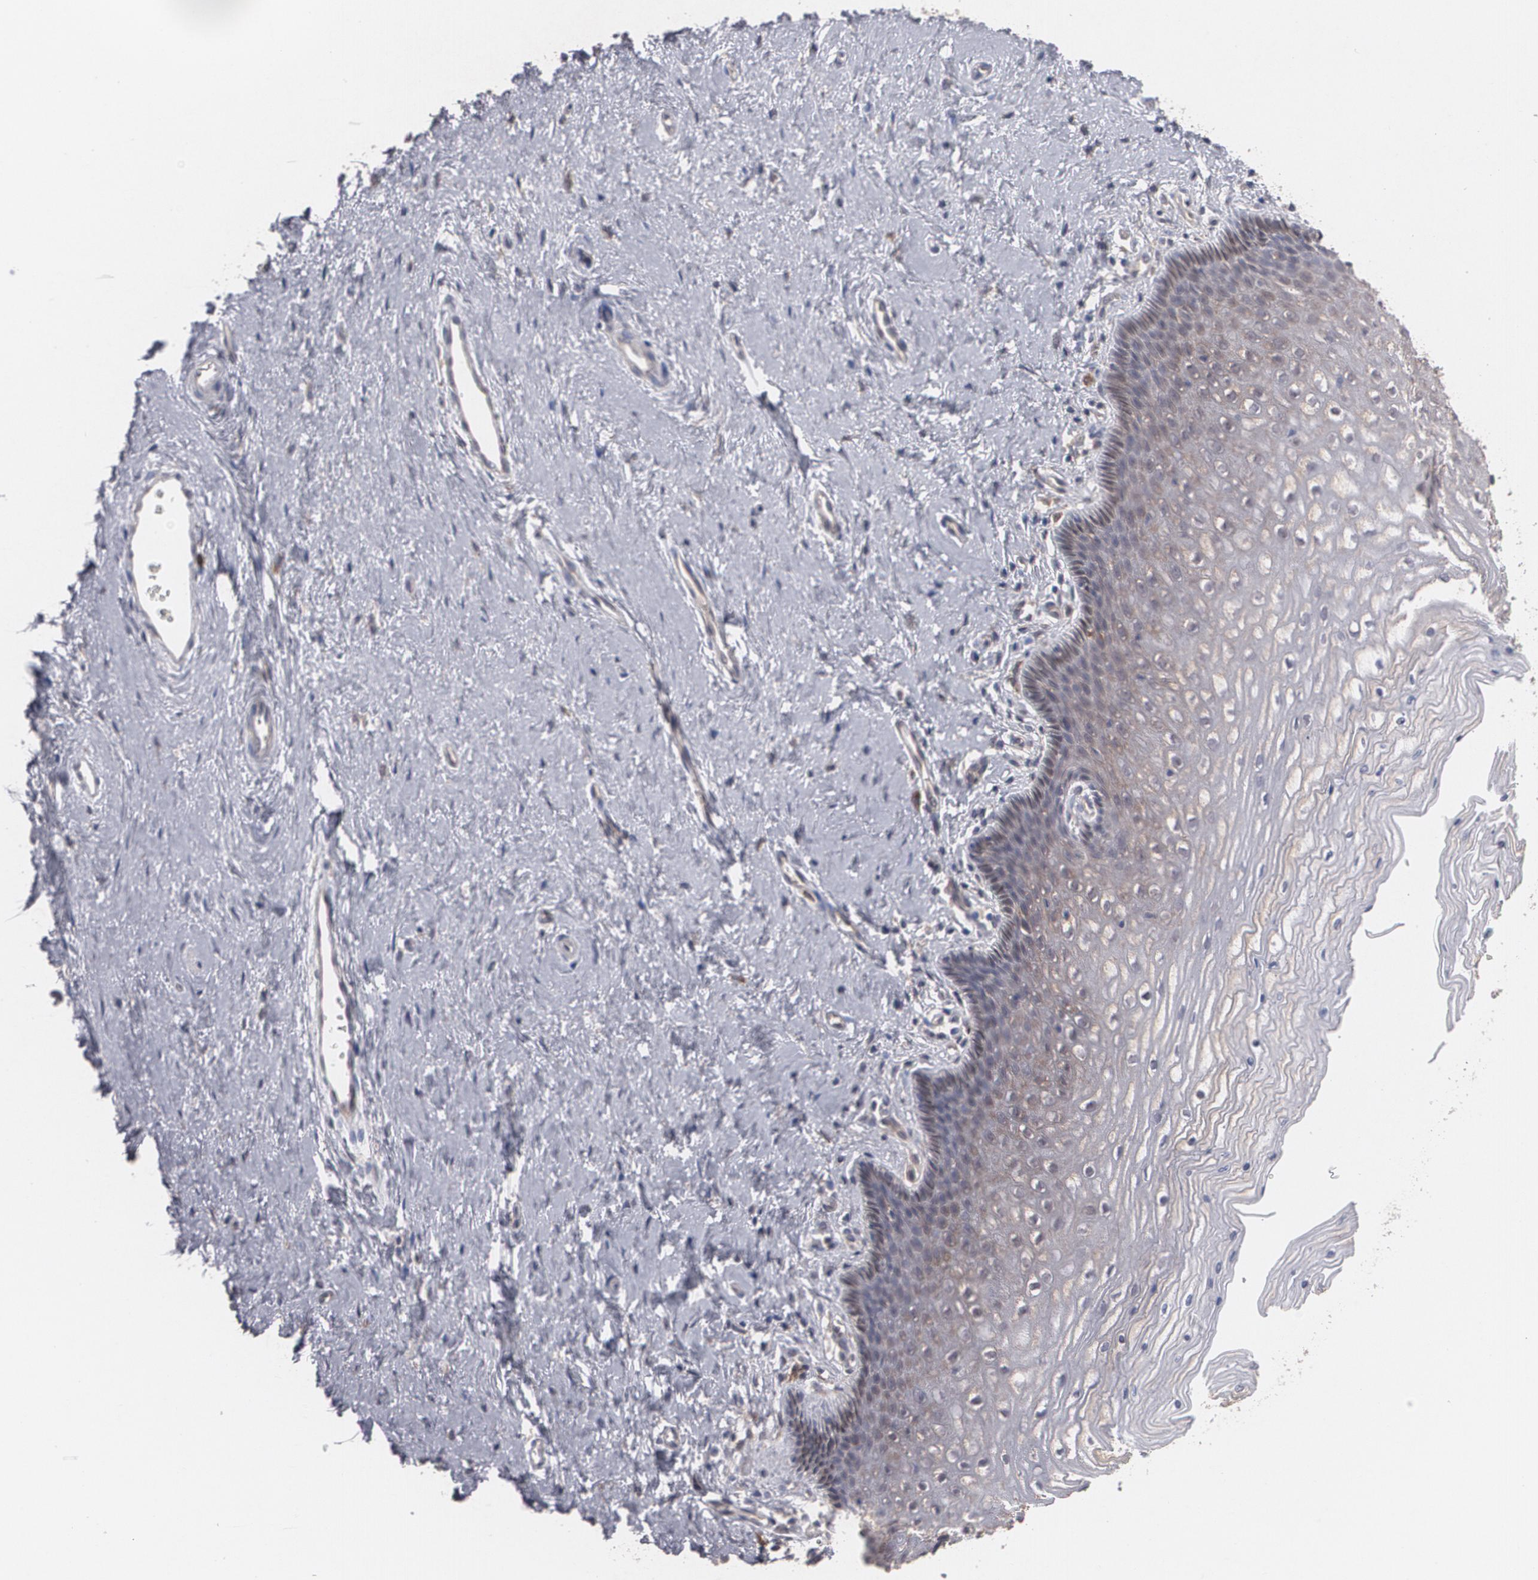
{"staining": {"intensity": "moderate", "quantity": "<25%", "location": "cytoplasmic/membranous"}, "tissue": "cervix", "cell_type": "Glandular cells", "image_type": "normal", "snomed": [{"axis": "morphology", "description": "Normal tissue, NOS"}, {"axis": "topography", "description": "Cervix"}], "caption": "Glandular cells display moderate cytoplasmic/membranous positivity in approximately <25% of cells in unremarkable cervix. (Brightfield microscopy of DAB IHC at high magnification).", "gene": "HTT", "patient": {"sex": "female", "age": 39}}